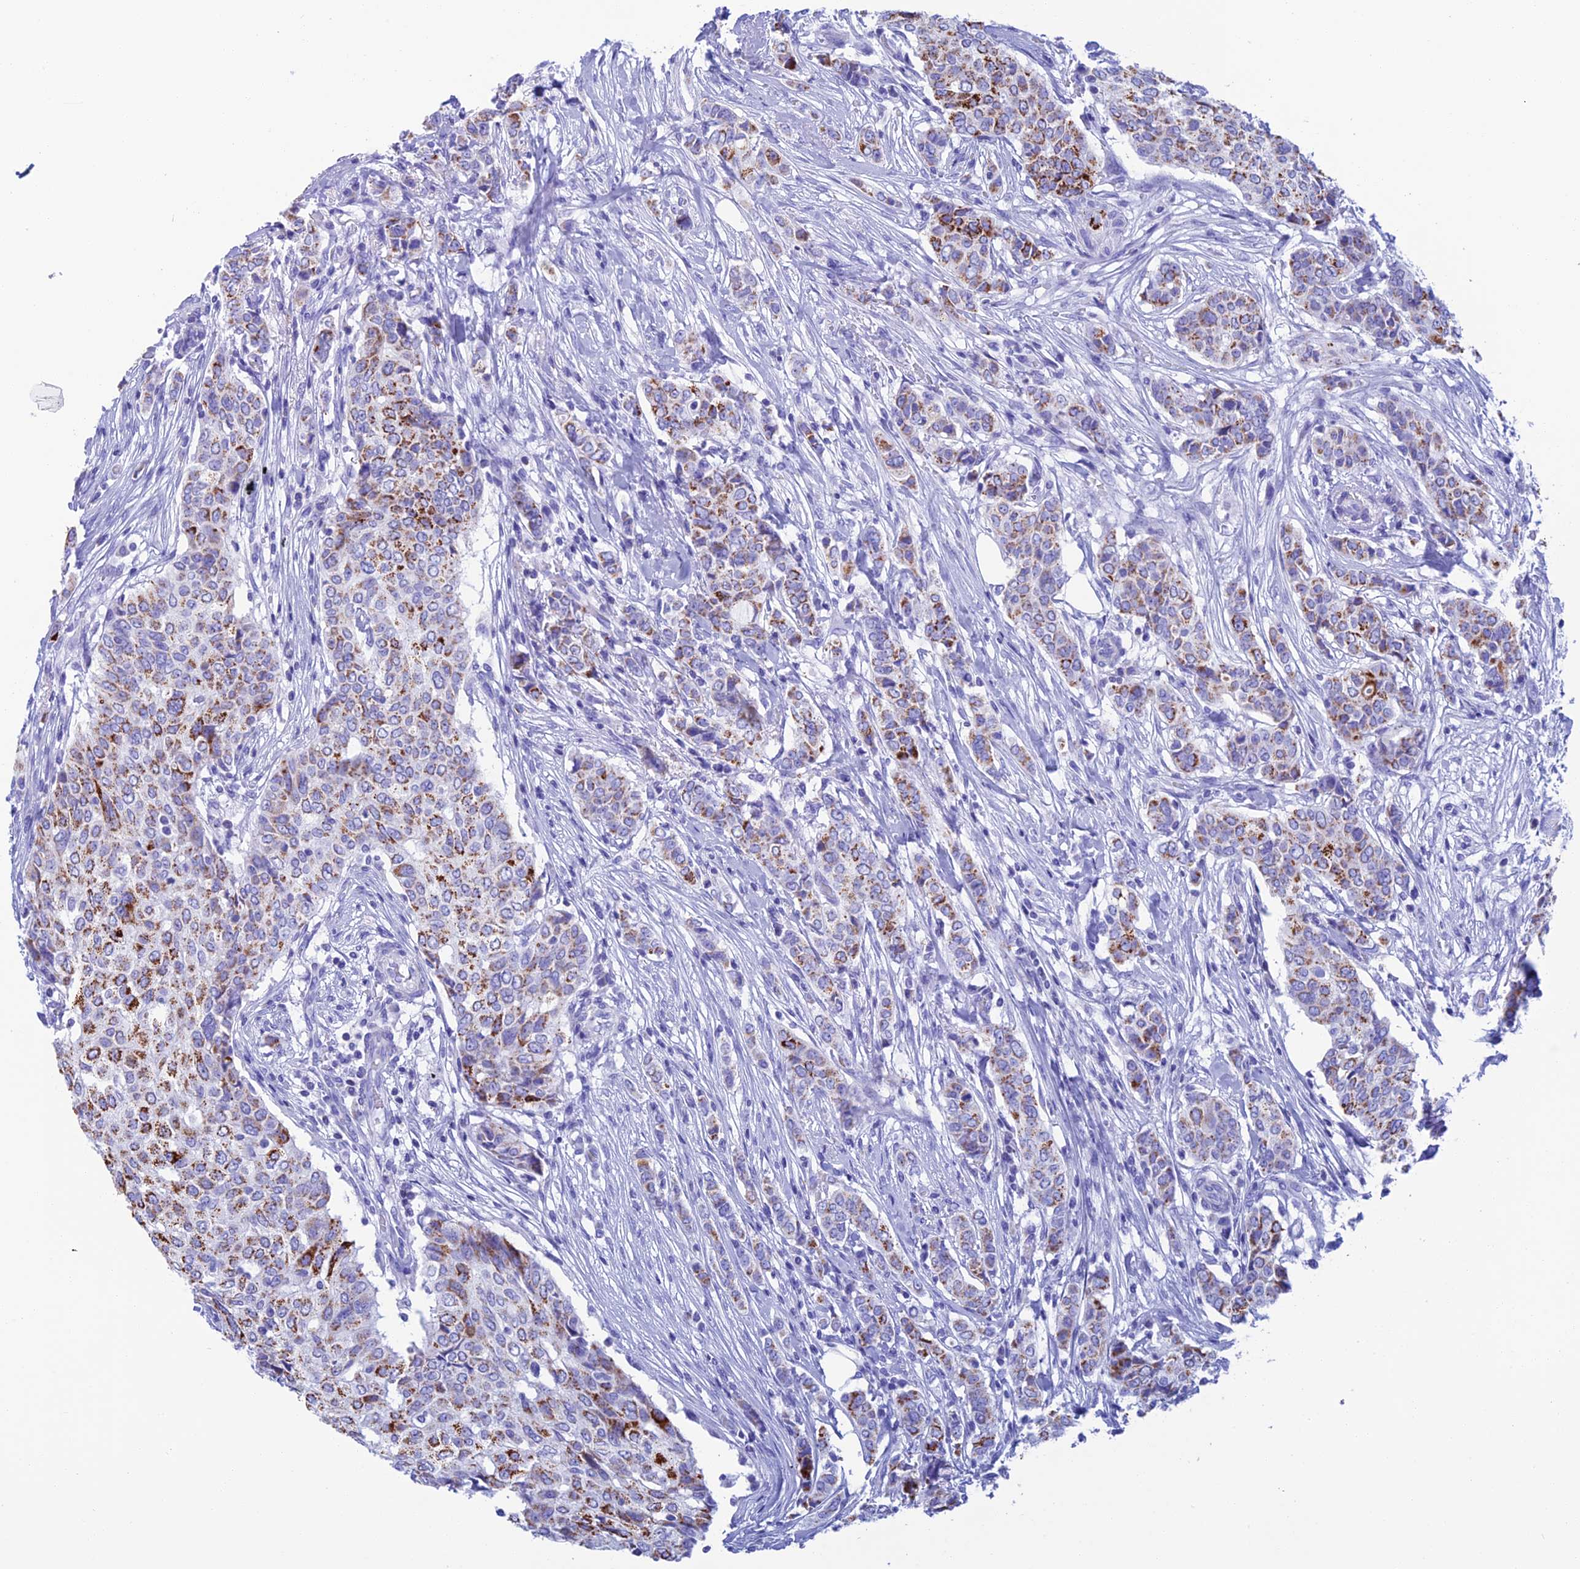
{"staining": {"intensity": "moderate", "quantity": "25%-75%", "location": "cytoplasmic/membranous"}, "tissue": "breast cancer", "cell_type": "Tumor cells", "image_type": "cancer", "snomed": [{"axis": "morphology", "description": "Lobular carcinoma"}, {"axis": "topography", "description": "Breast"}], "caption": "A brown stain highlights moderate cytoplasmic/membranous expression of a protein in human breast lobular carcinoma tumor cells.", "gene": "NXPE4", "patient": {"sex": "female", "age": 51}}